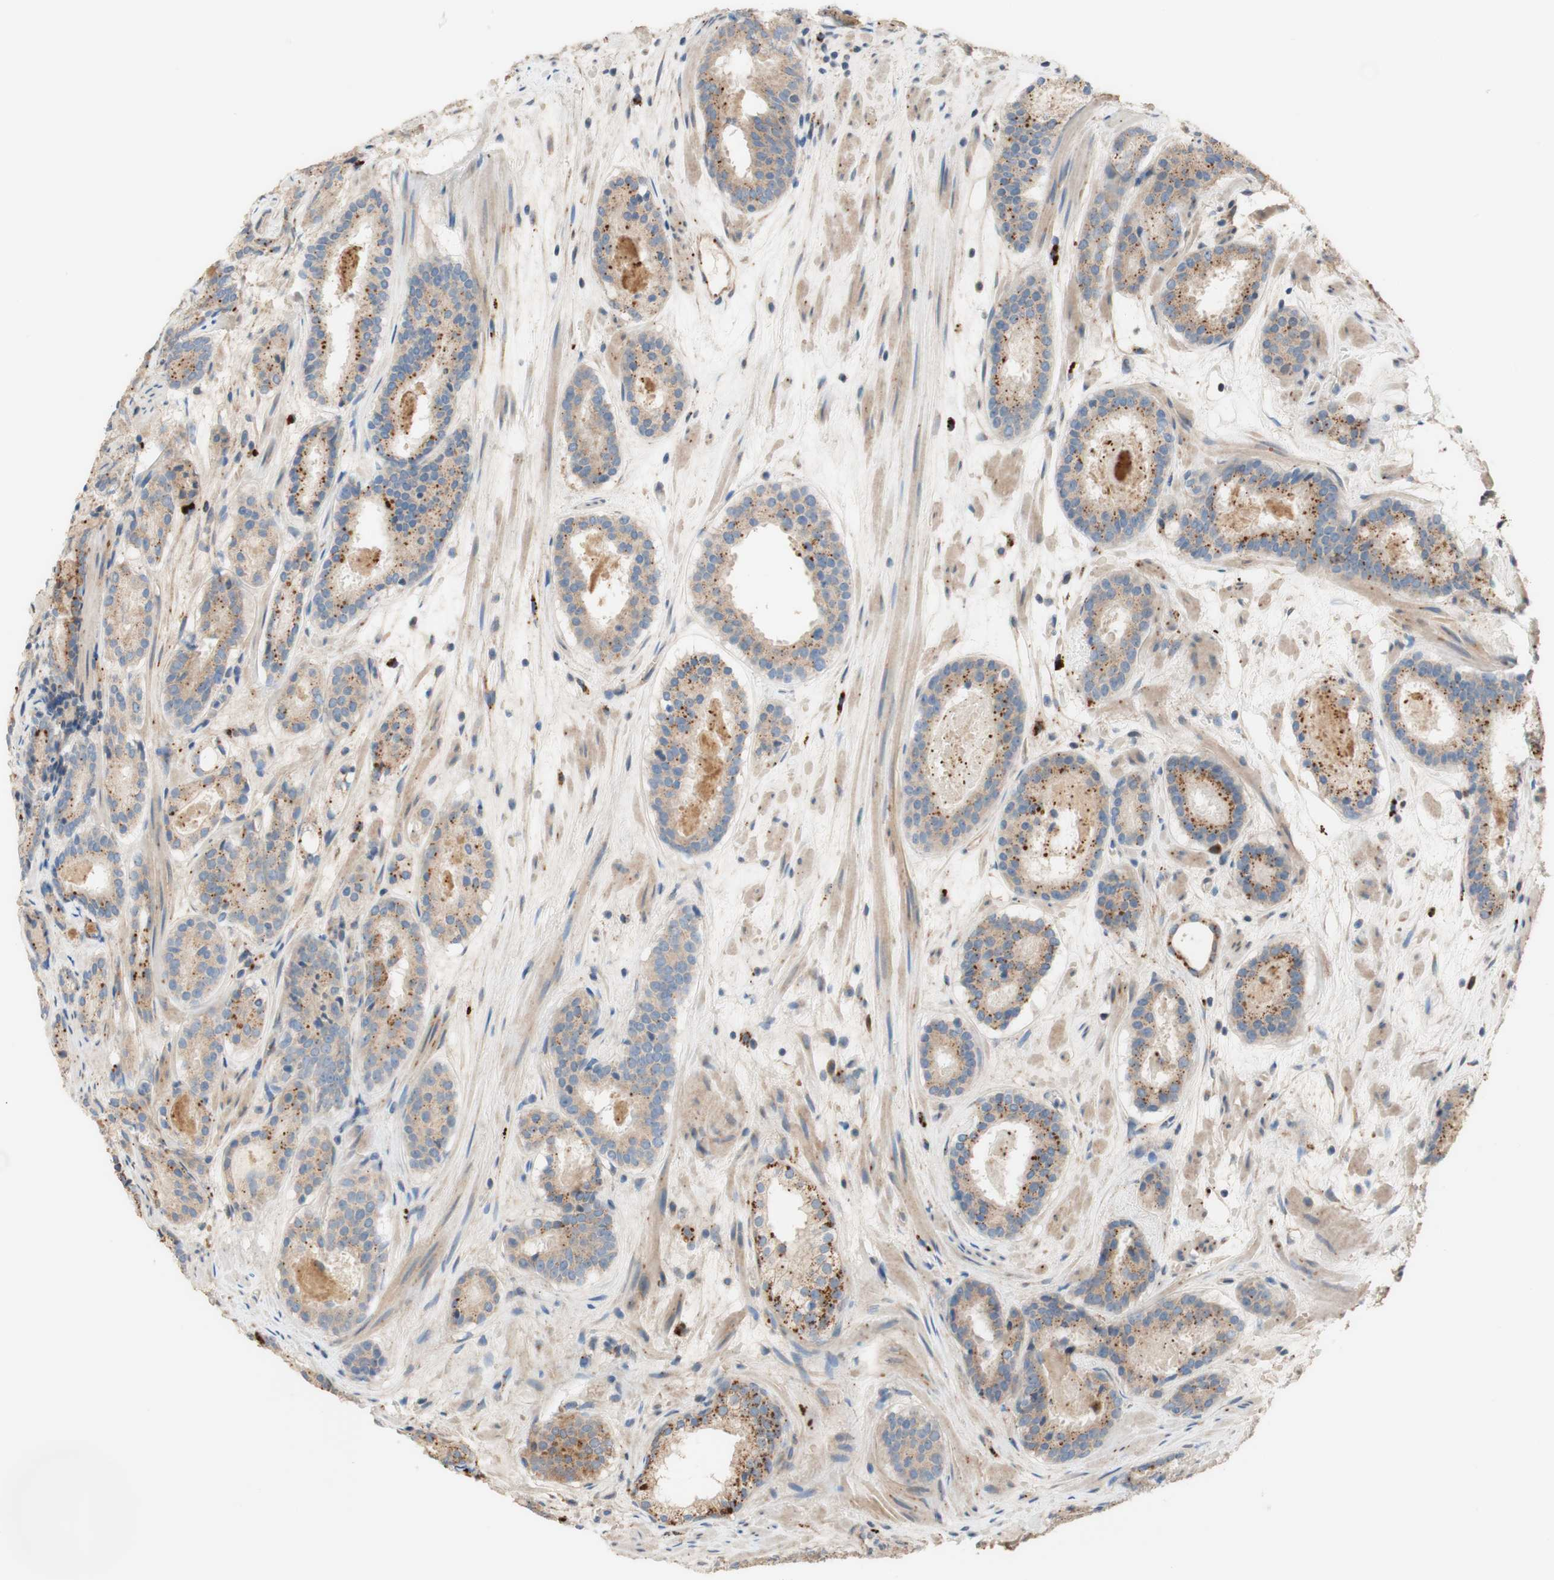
{"staining": {"intensity": "weak", "quantity": "25%-75%", "location": "cytoplasmic/membranous"}, "tissue": "prostate cancer", "cell_type": "Tumor cells", "image_type": "cancer", "snomed": [{"axis": "morphology", "description": "Adenocarcinoma, Low grade"}, {"axis": "topography", "description": "Prostate"}], "caption": "Weak cytoplasmic/membranous expression is identified in about 25%-75% of tumor cells in prostate adenocarcinoma (low-grade).", "gene": "PTPN21", "patient": {"sex": "male", "age": 69}}